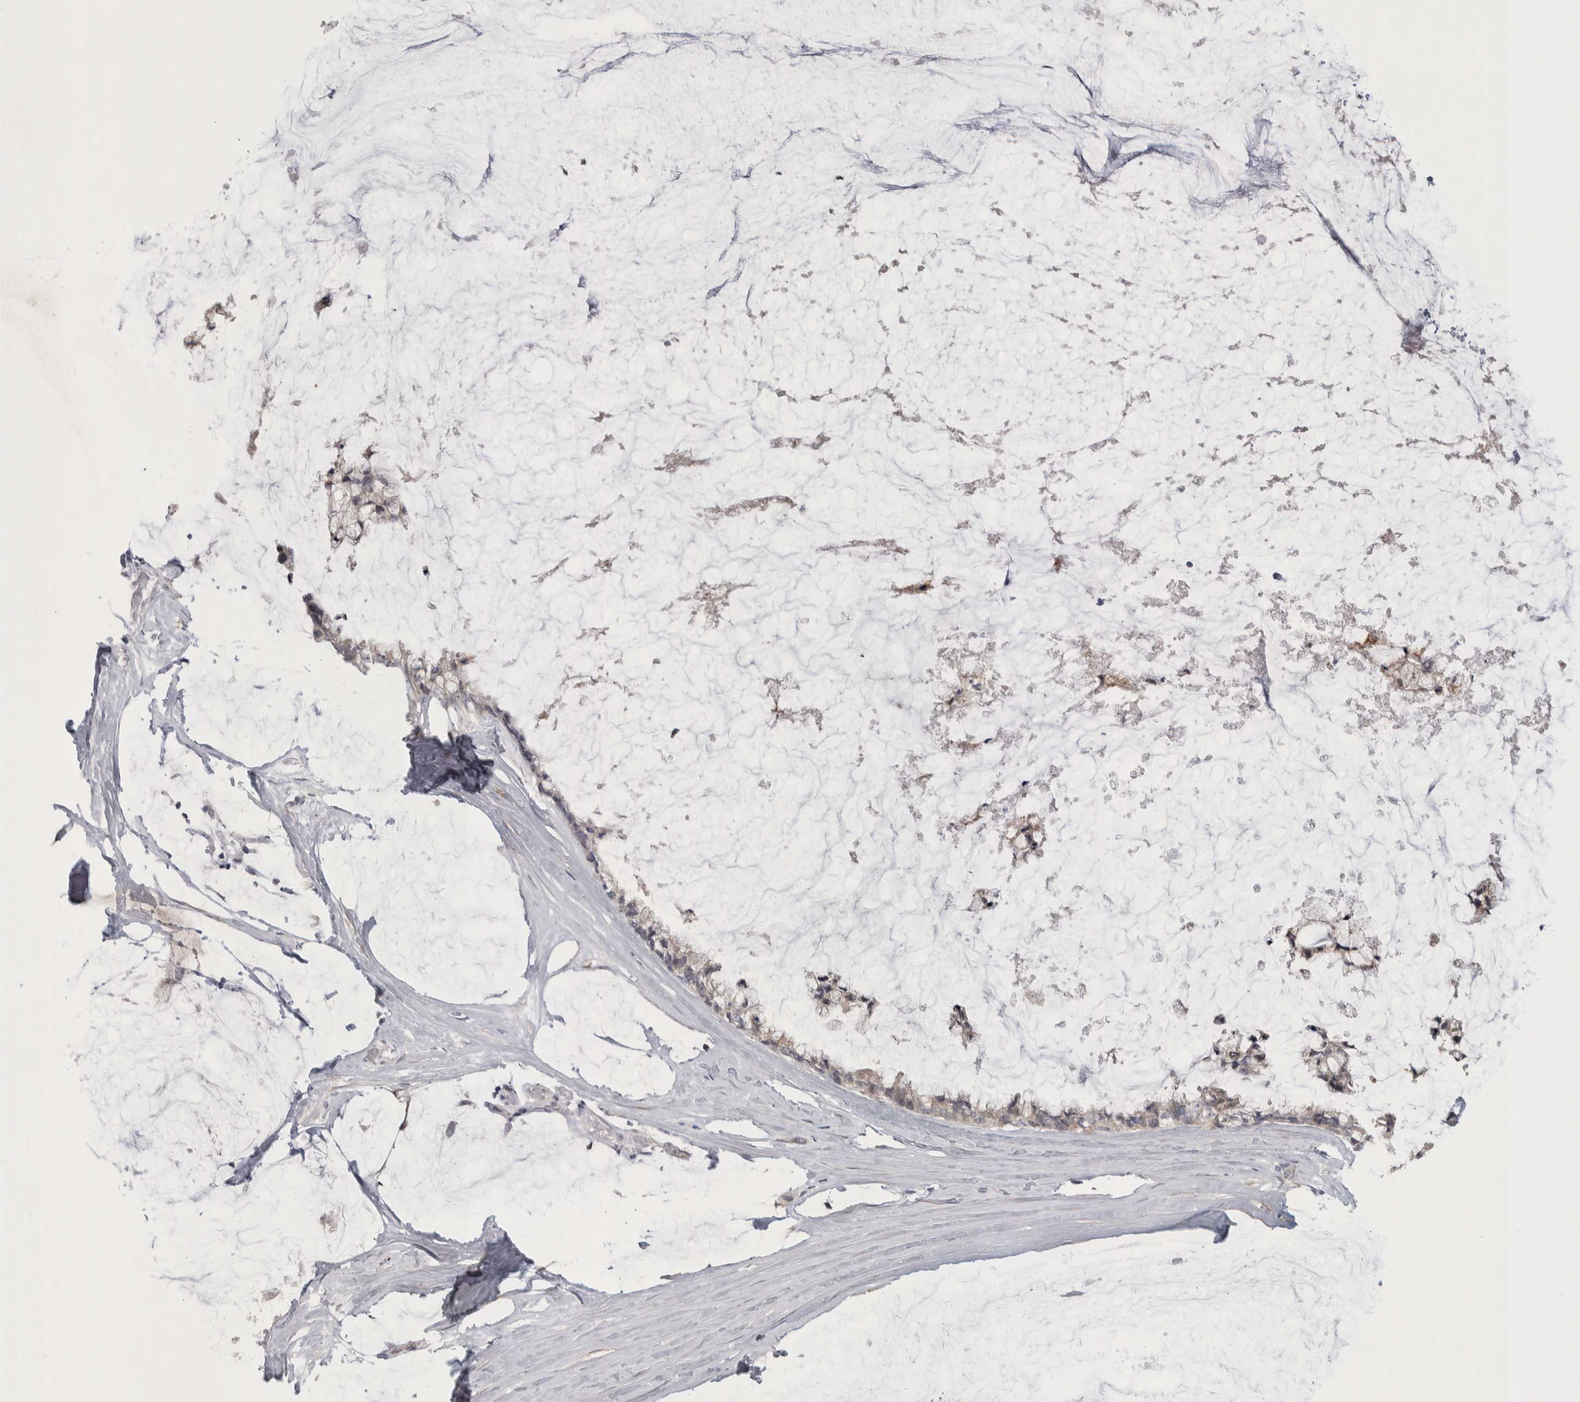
{"staining": {"intensity": "weak", "quantity": "<25%", "location": "cytoplasmic/membranous"}, "tissue": "ovarian cancer", "cell_type": "Tumor cells", "image_type": "cancer", "snomed": [{"axis": "morphology", "description": "Cystadenocarcinoma, mucinous, NOS"}, {"axis": "topography", "description": "Ovary"}], "caption": "This is an immunohistochemistry (IHC) histopathology image of human mucinous cystadenocarcinoma (ovarian). There is no positivity in tumor cells.", "gene": "CUL2", "patient": {"sex": "female", "age": 39}}